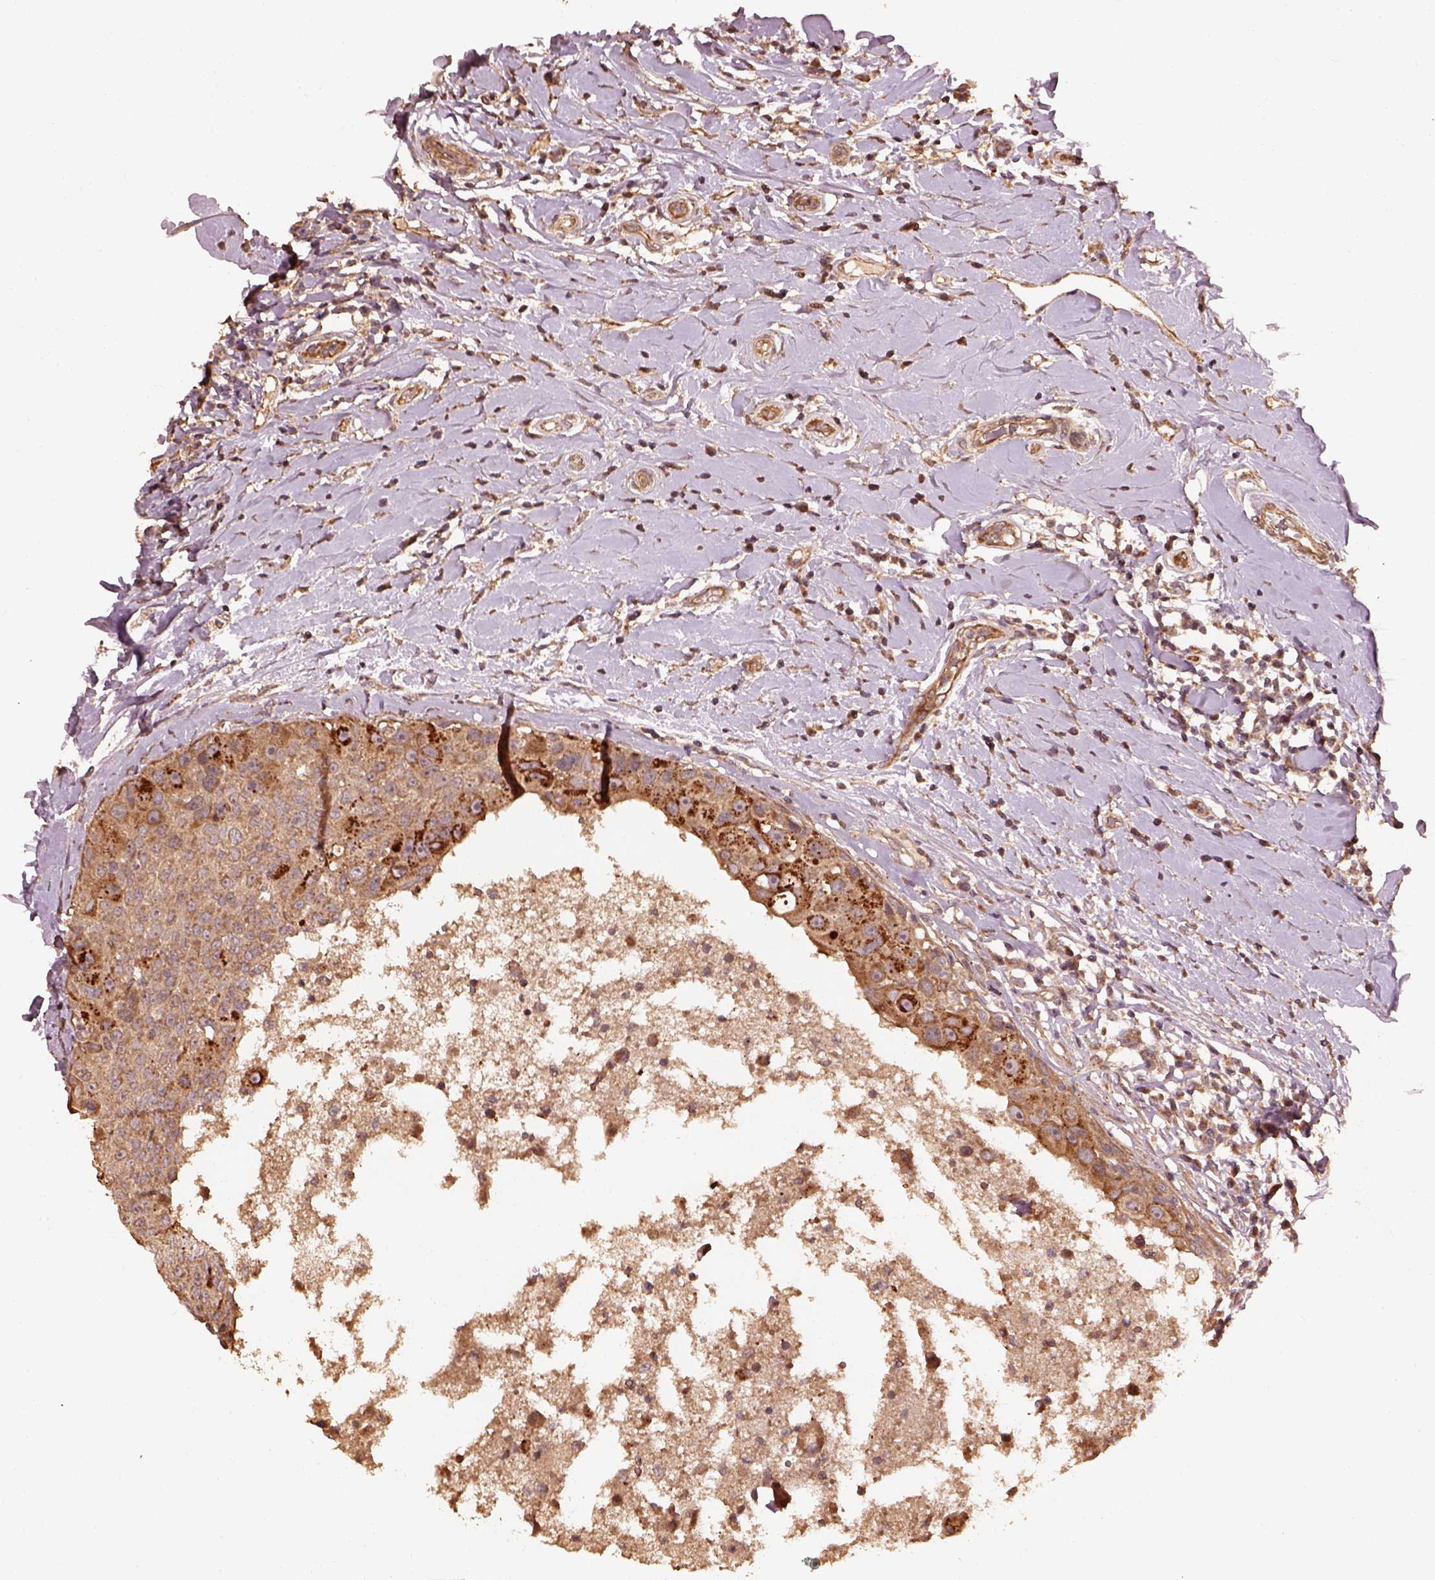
{"staining": {"intensity": "moderate", "quantity": ">75%", "location": "cytoplasmic/membranous"}, "tissue": "breast cancer", "cell_type": "Tumor cells", "image_type": "cancer", "snomed": [{"axis": "morphology", "description": "Duct carcinoma"}, {"axis": "topography", "description": "Breast"}], "caption": "Breast invasive ductal carcinoma was stained to show a protein in brown. There is medium levels of moderate cytoplasmic/membranous staining in approximately >75% of tumor cells.", "gene": "METTL4", "patient": {"sex": "female", "age": 27}}